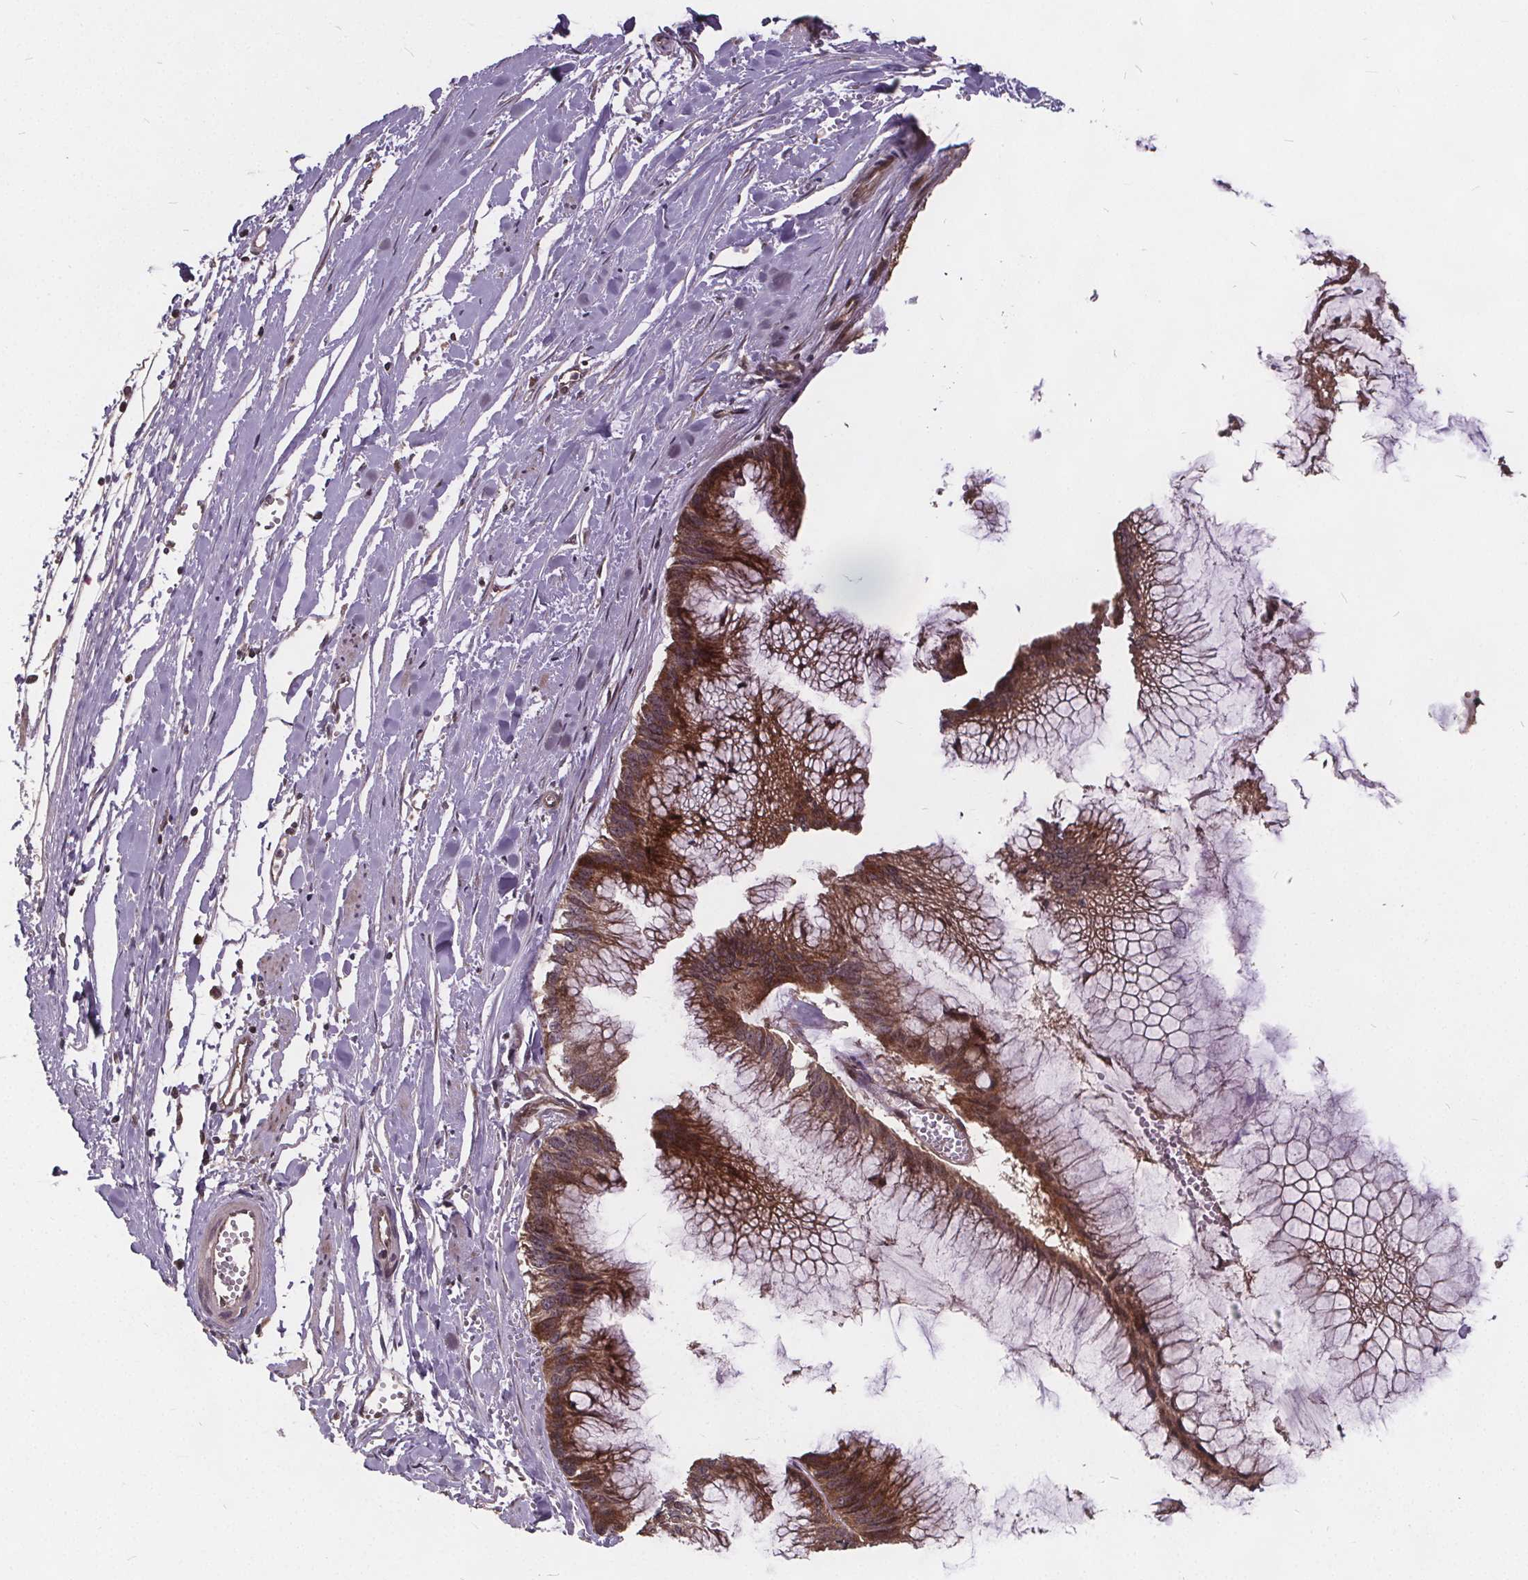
{"staining": {"intensity": "strong", "quantity": "25%-75%", "location": "cytoplasmic/membranous"}, "tissue": "ovarian cancer", "cell_type": "Tumor cells", "image_type": "cancer", "snomed": [{"axis": "morphology", "description": "Cystadenocarcinoma, mucinous, NOS"}, {"axis": "topography", "description": "Ovary"}], "caption": "Tumor cells show high levels of strong cytoplasmic/membranous expression in approximately 25%-75% of cells in human ovarian mucinous cystadenocarcinoma.", "gene": "USP9X", "patient": {"sex": "female", "age": 44}}